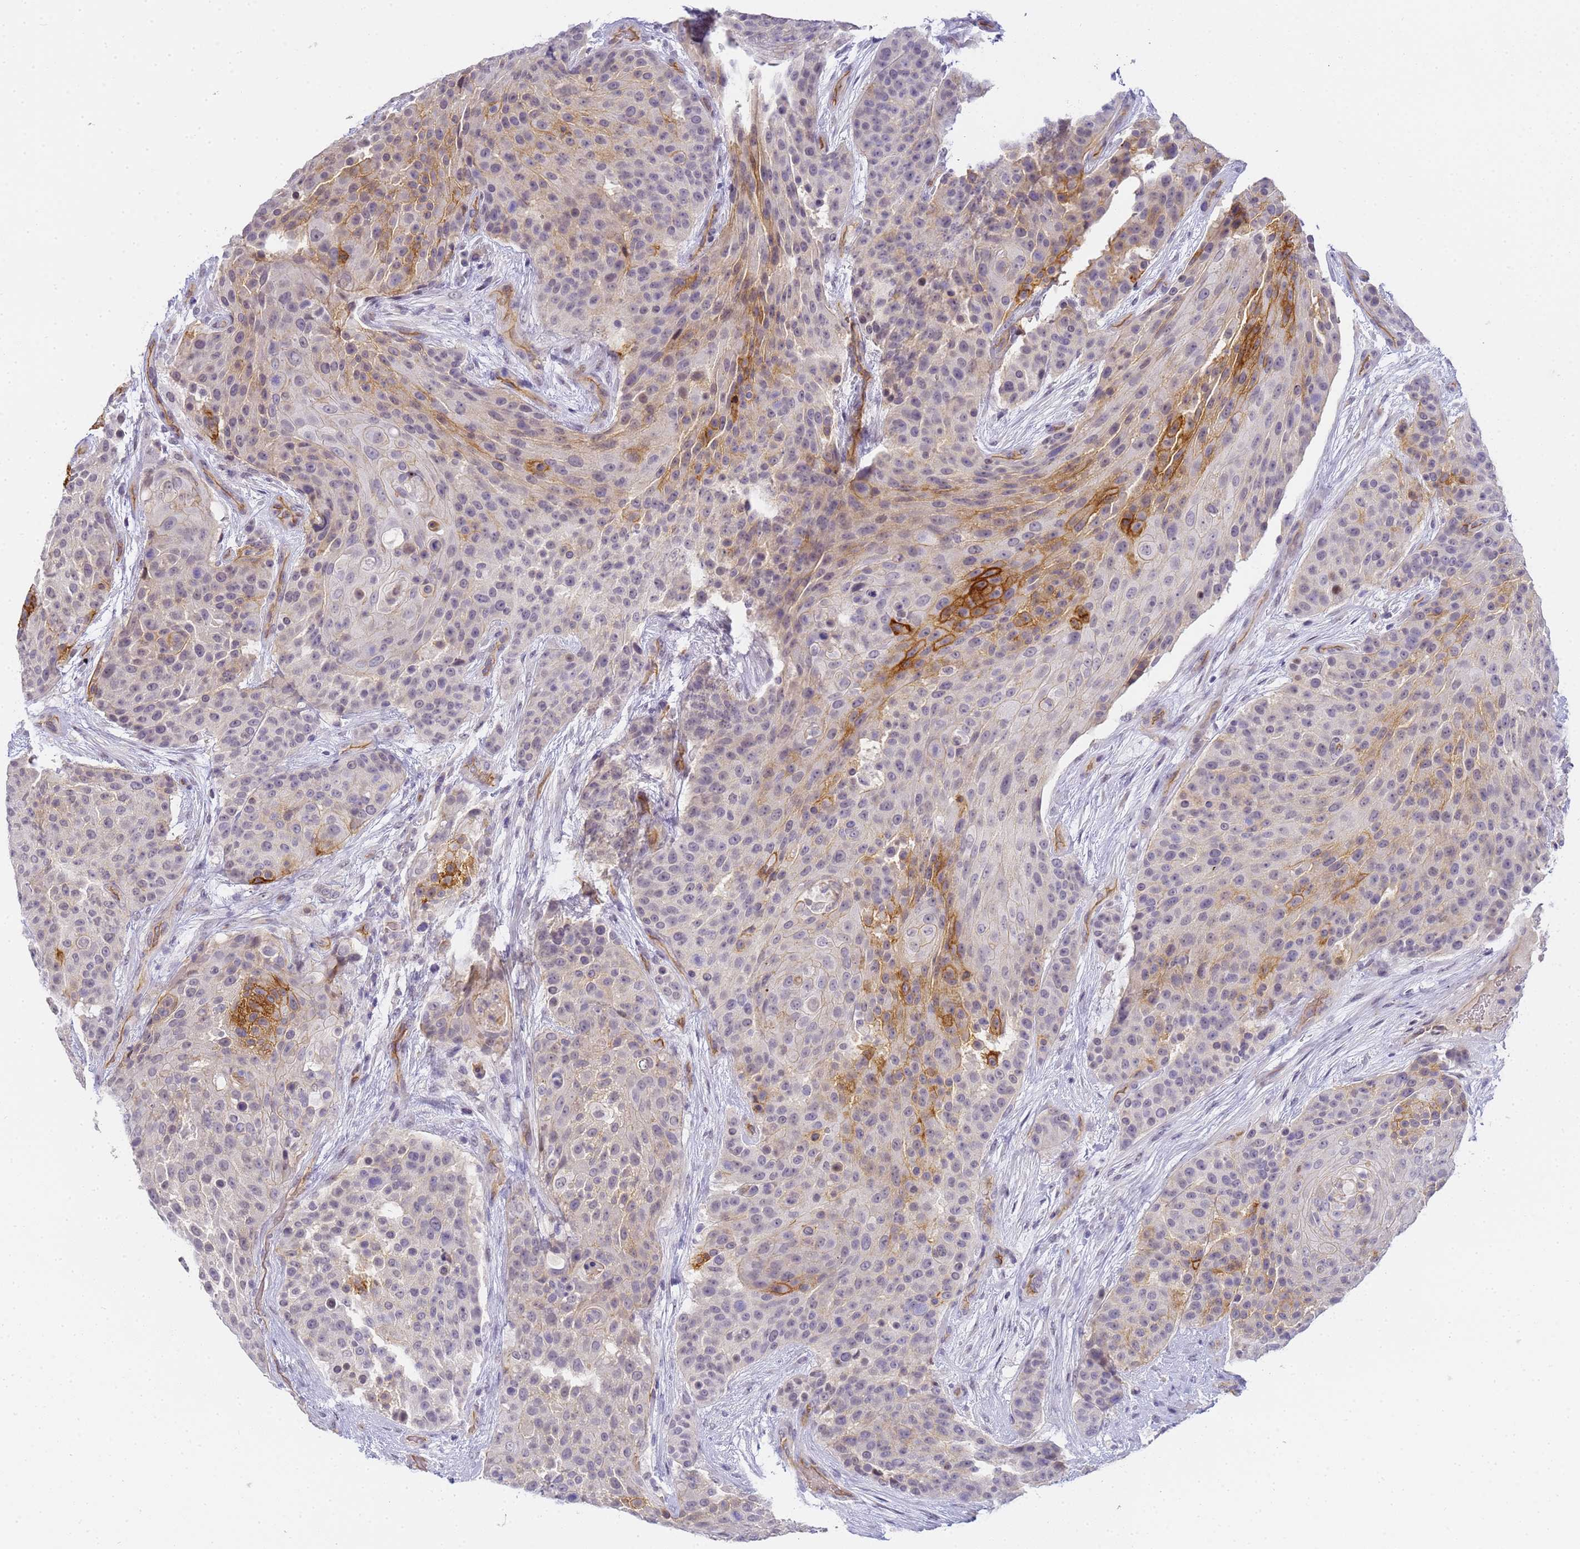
{"staining": {"intensity": "strong", "quantity": "<25%", "location": "cytoplasmic/membranous"}, "tissue": "urothelial cancer", "cell_type": "Tumor cells", "image_type": "cancer", "snomed": [{"axis": "morphology", "description": "Urothelial carcinoma, High grade"}, {"axis": "topography", "description": "Urinary bladder"}], "caption": "Protein staining of high-grade urothelial carcinoma tissue shows strong cytoplasmic/membranous staining in about <25% of tumor cells.", "gene": "GON4L", "patient": {"sex": "female", "age": 63}}